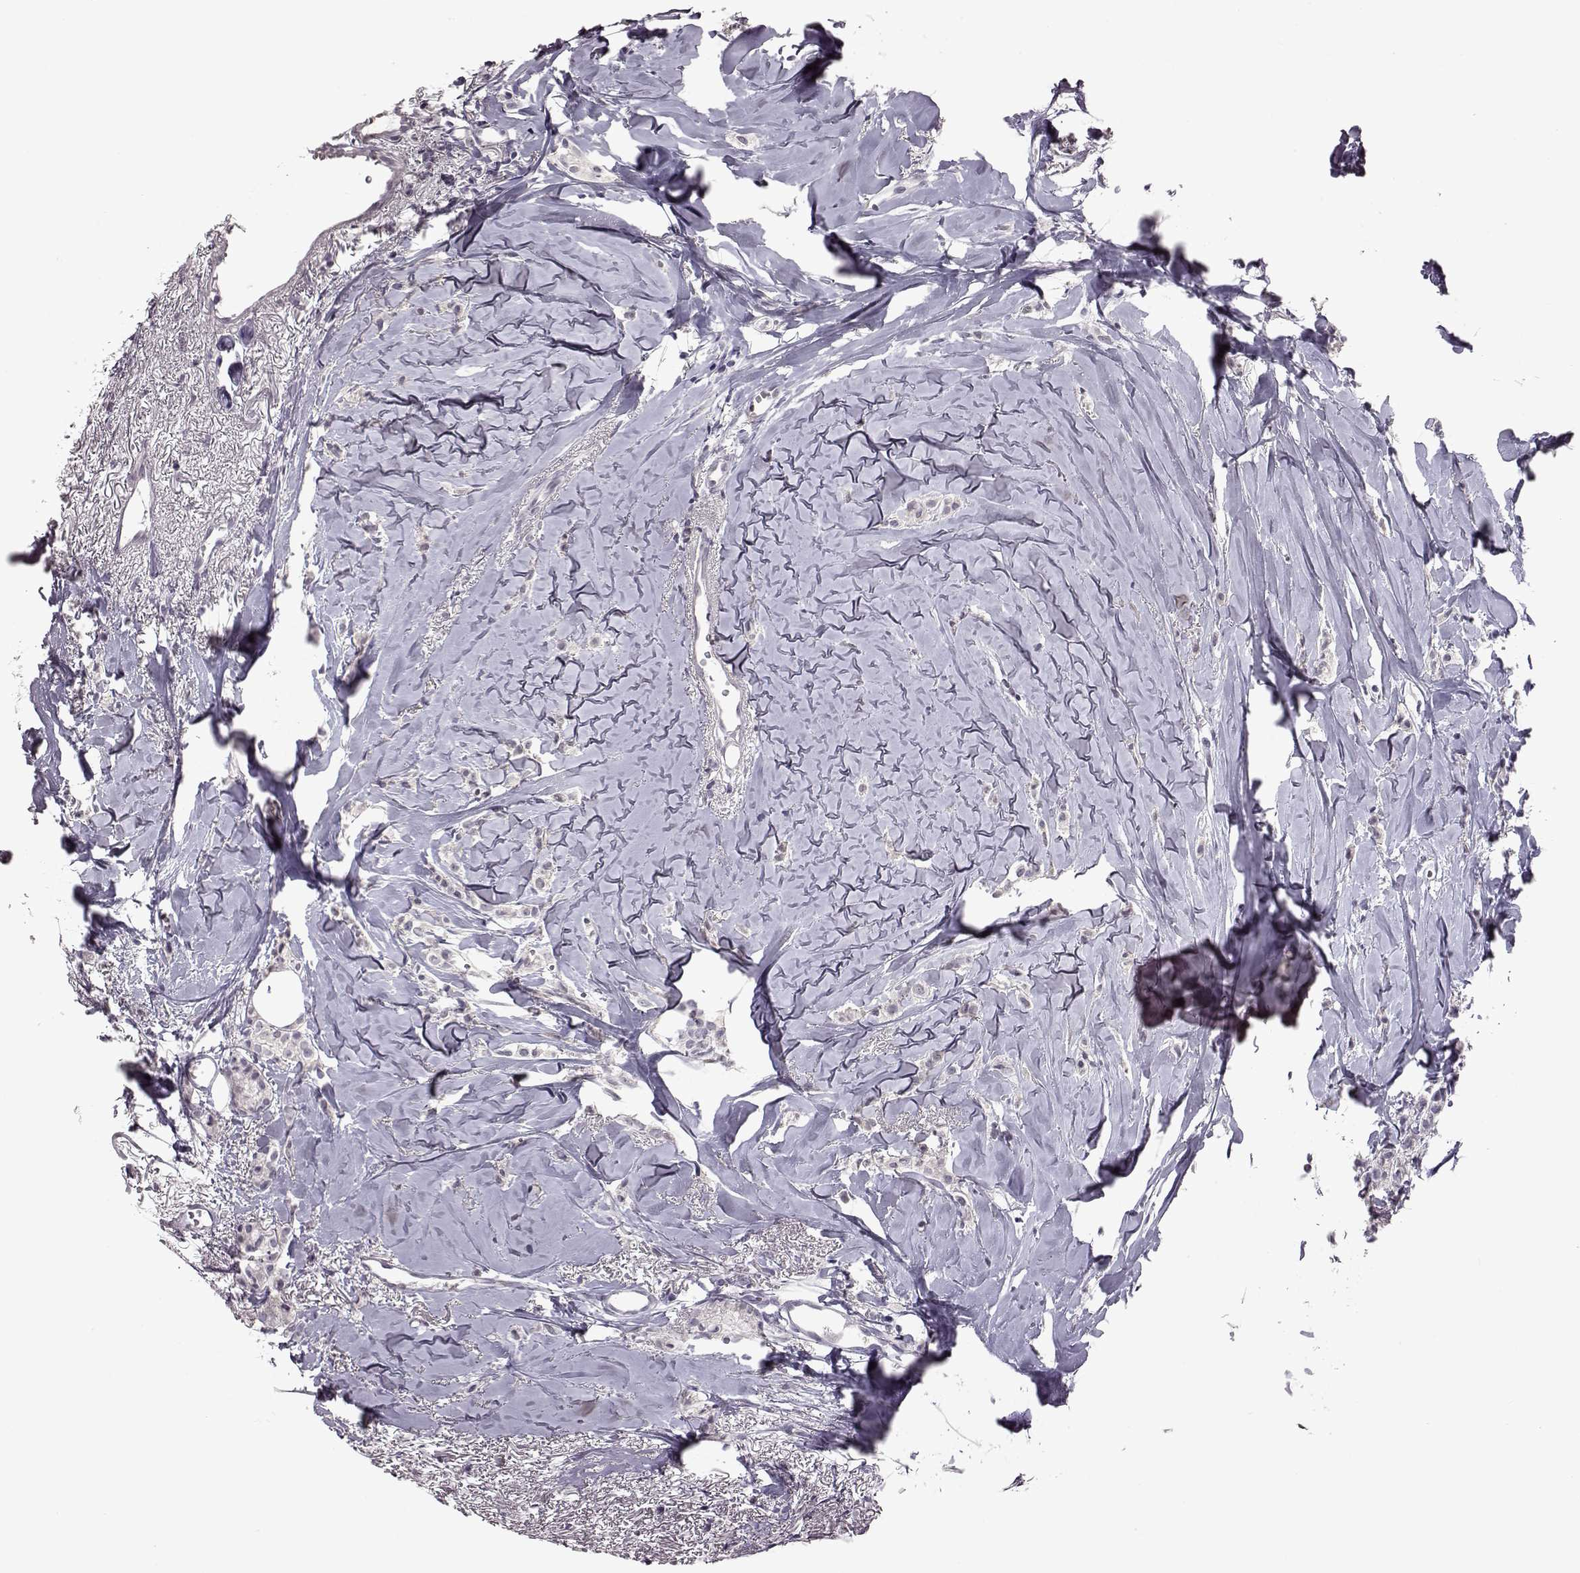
{"staining": {"intensity": "negative", "quantity": "none", "location": "none"}, "tissue": "breast cancer", "cell_type": "Tumor cells", "image_type": "cancer", "snomed": [{"axis": "morphology", "description": "Duct carcinoma"}, {"axis": "topography", "description": "Breast"}], "caption": "This photomicrograph is of intraductal carcinoma (breast) stained with immunohistochemistry to label a protein in brown with the nuclei are counter-stained blue. There is no expression in tumor cells.", "gene": "C10orf62", "patient": {"sex": "female", "age": 85}}